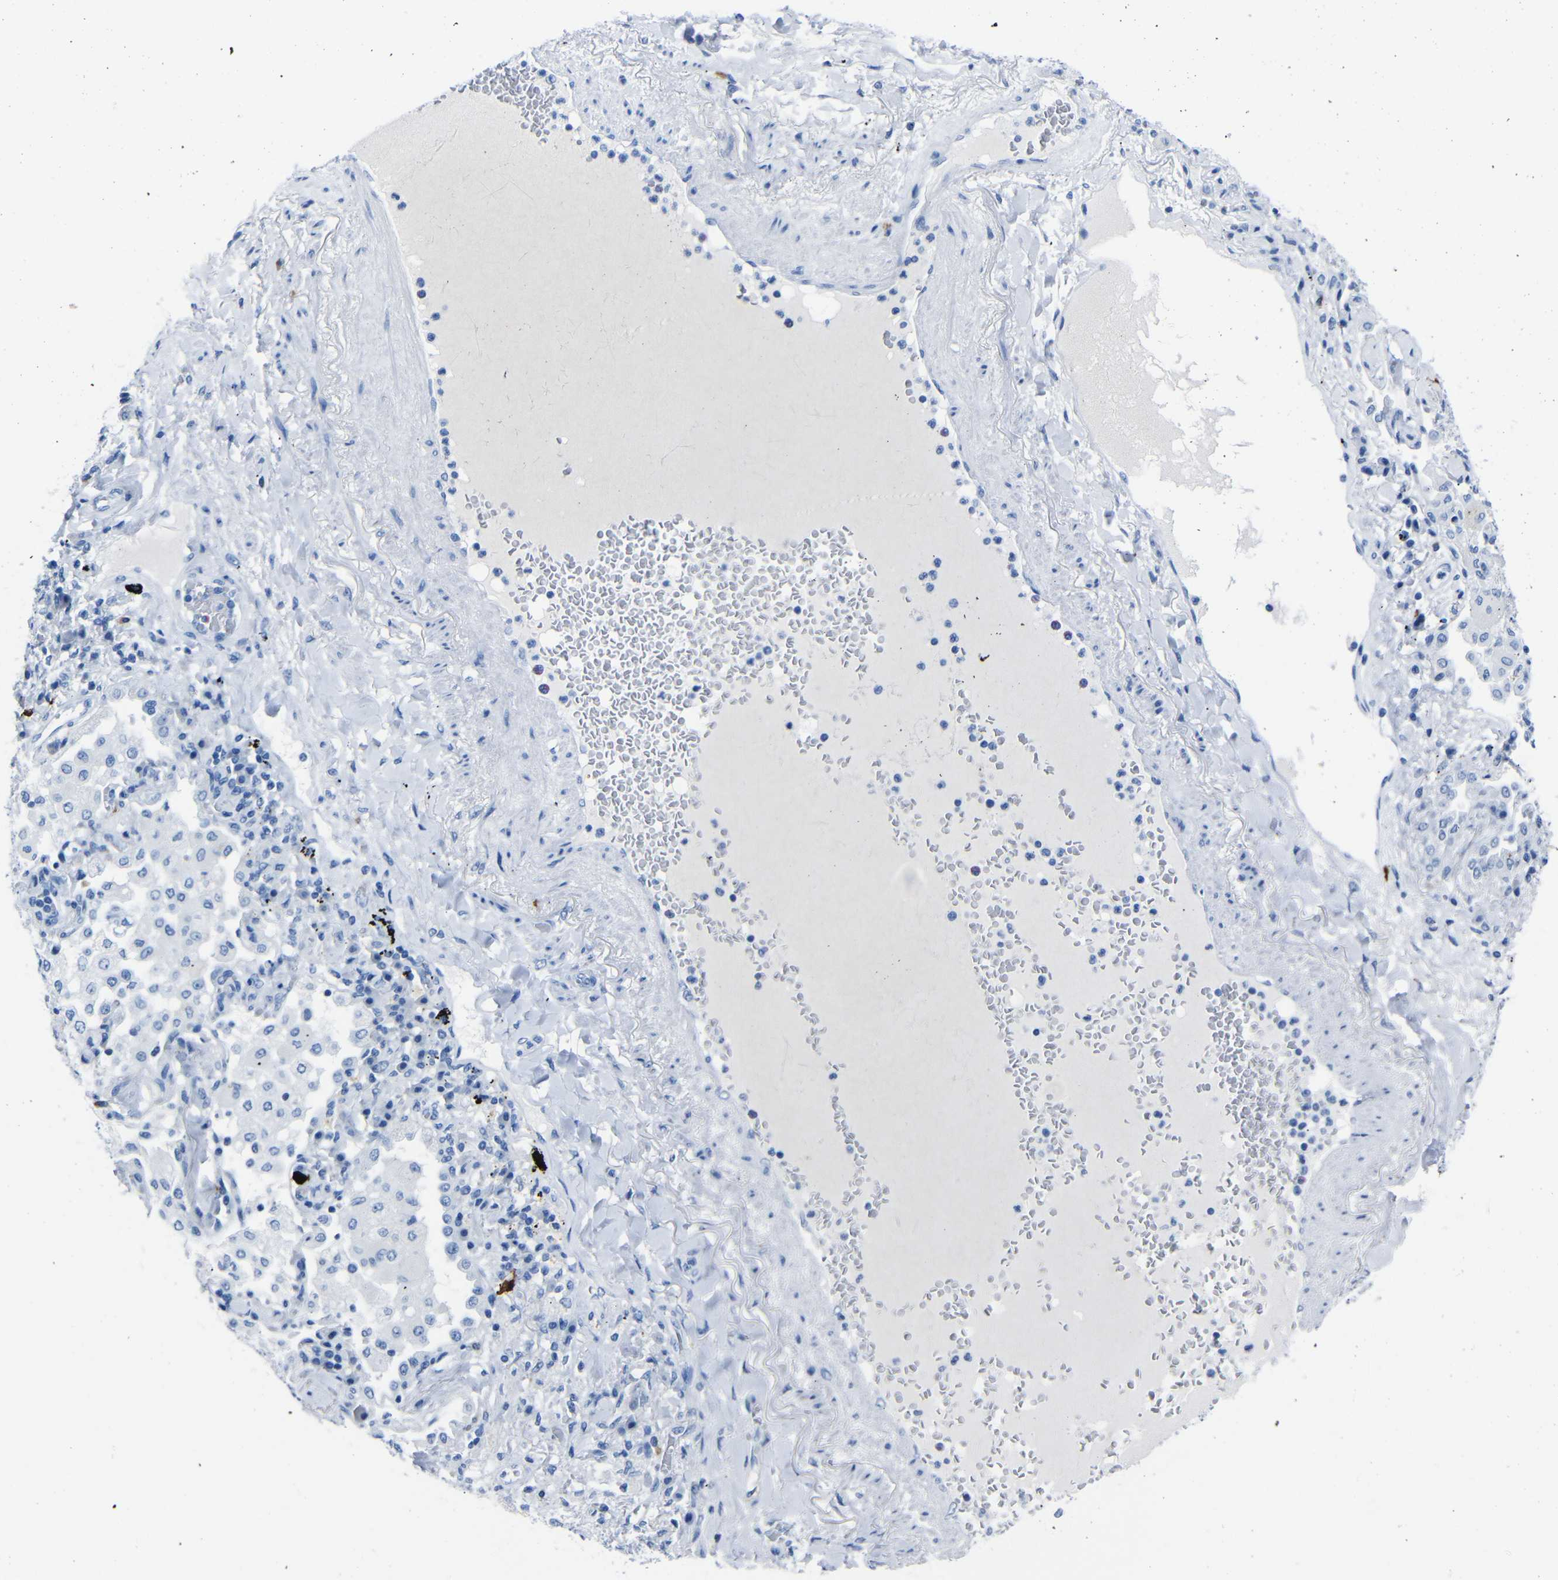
{"staining": {"intensity": "negative", "quantity": "none", "location": "none"}, "tissue": "lung cancer", "cell_type": "Tumor cells", "image_type": "cancer", "snomed": [{"axis": "morphology", "description": "Normal tissue, NOS"}, {"axis": "morphology", "description": "Adenocarcinoma, NOS"}, {"axis": "topography", "description": "Bronchus"}, {"axis": "topography", "description": "Lung"}], "caption": "This is a histopathology image of IHC staining of adenocarcinoma (lung), which shows no positivity in tumor cells.", "gene": "CLDN11", "patient": {"sex": "female", "age": 70}}